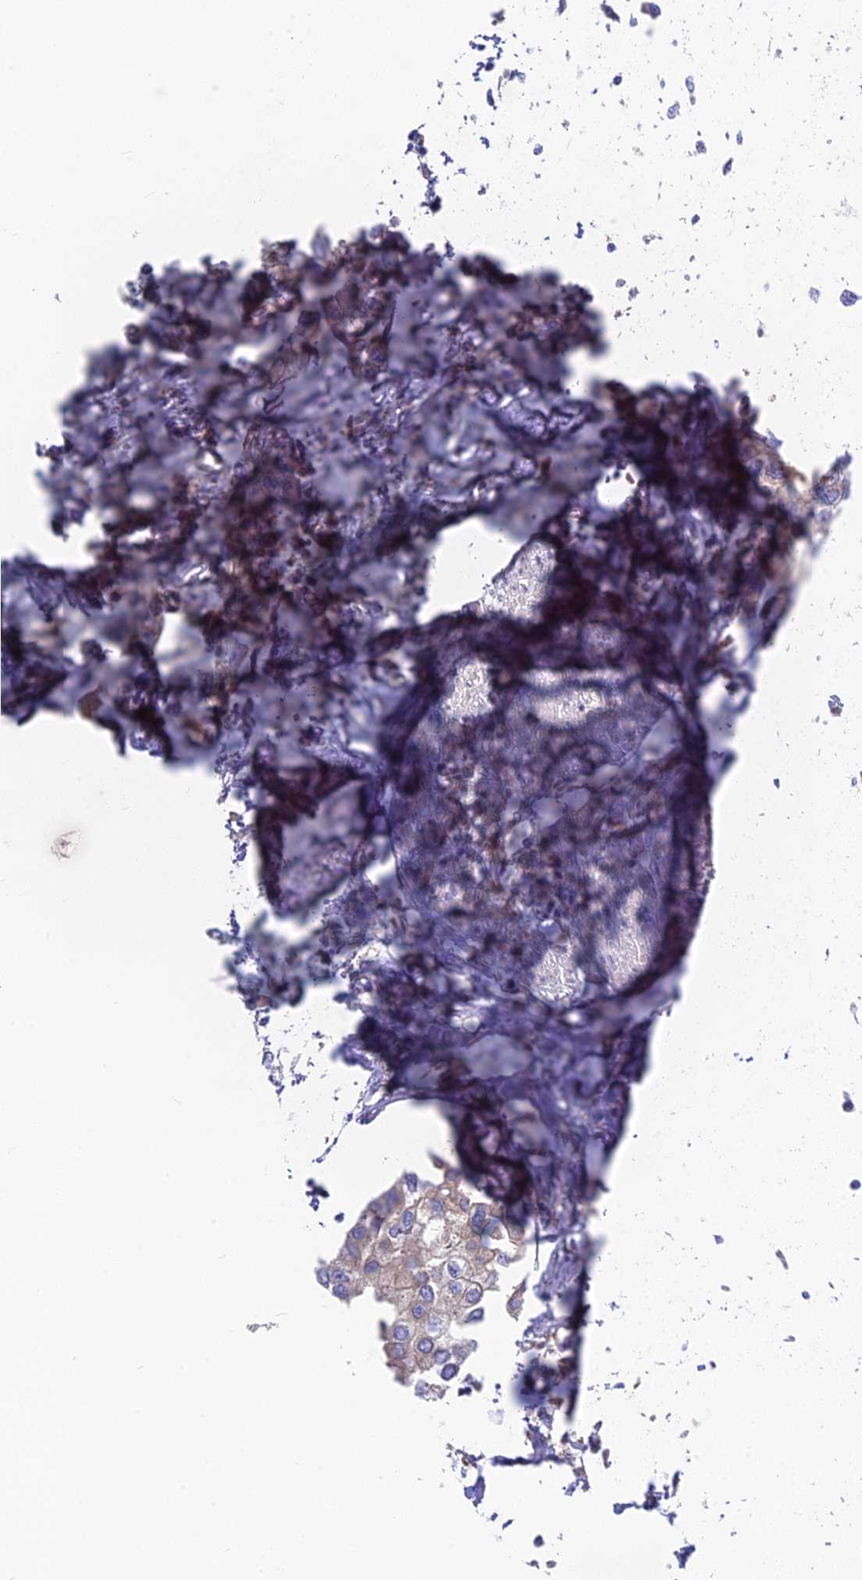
{"staining": {"intensity": "negative", "quantity": "none", "location": "none"}, "tissue": "urothelial cancer", "cell_type": "Tumor cells", "image_type": "cancer", "snomed": [{"axis": "morphology", "description": "Urothelial carcinoma, High grade"}, {"axis": "topography", "description": "Urinary bladder"}], "caption": "There is no significant staining in tumor cells of urothelial cancer. Brightfield microscopy of immunohistochemistry (IHC) stained with DAB (brown) and hematoxylin (blue), captured at high magnification.", "gene": "PZP", "patient": {"sex": "male", "age": 64}}